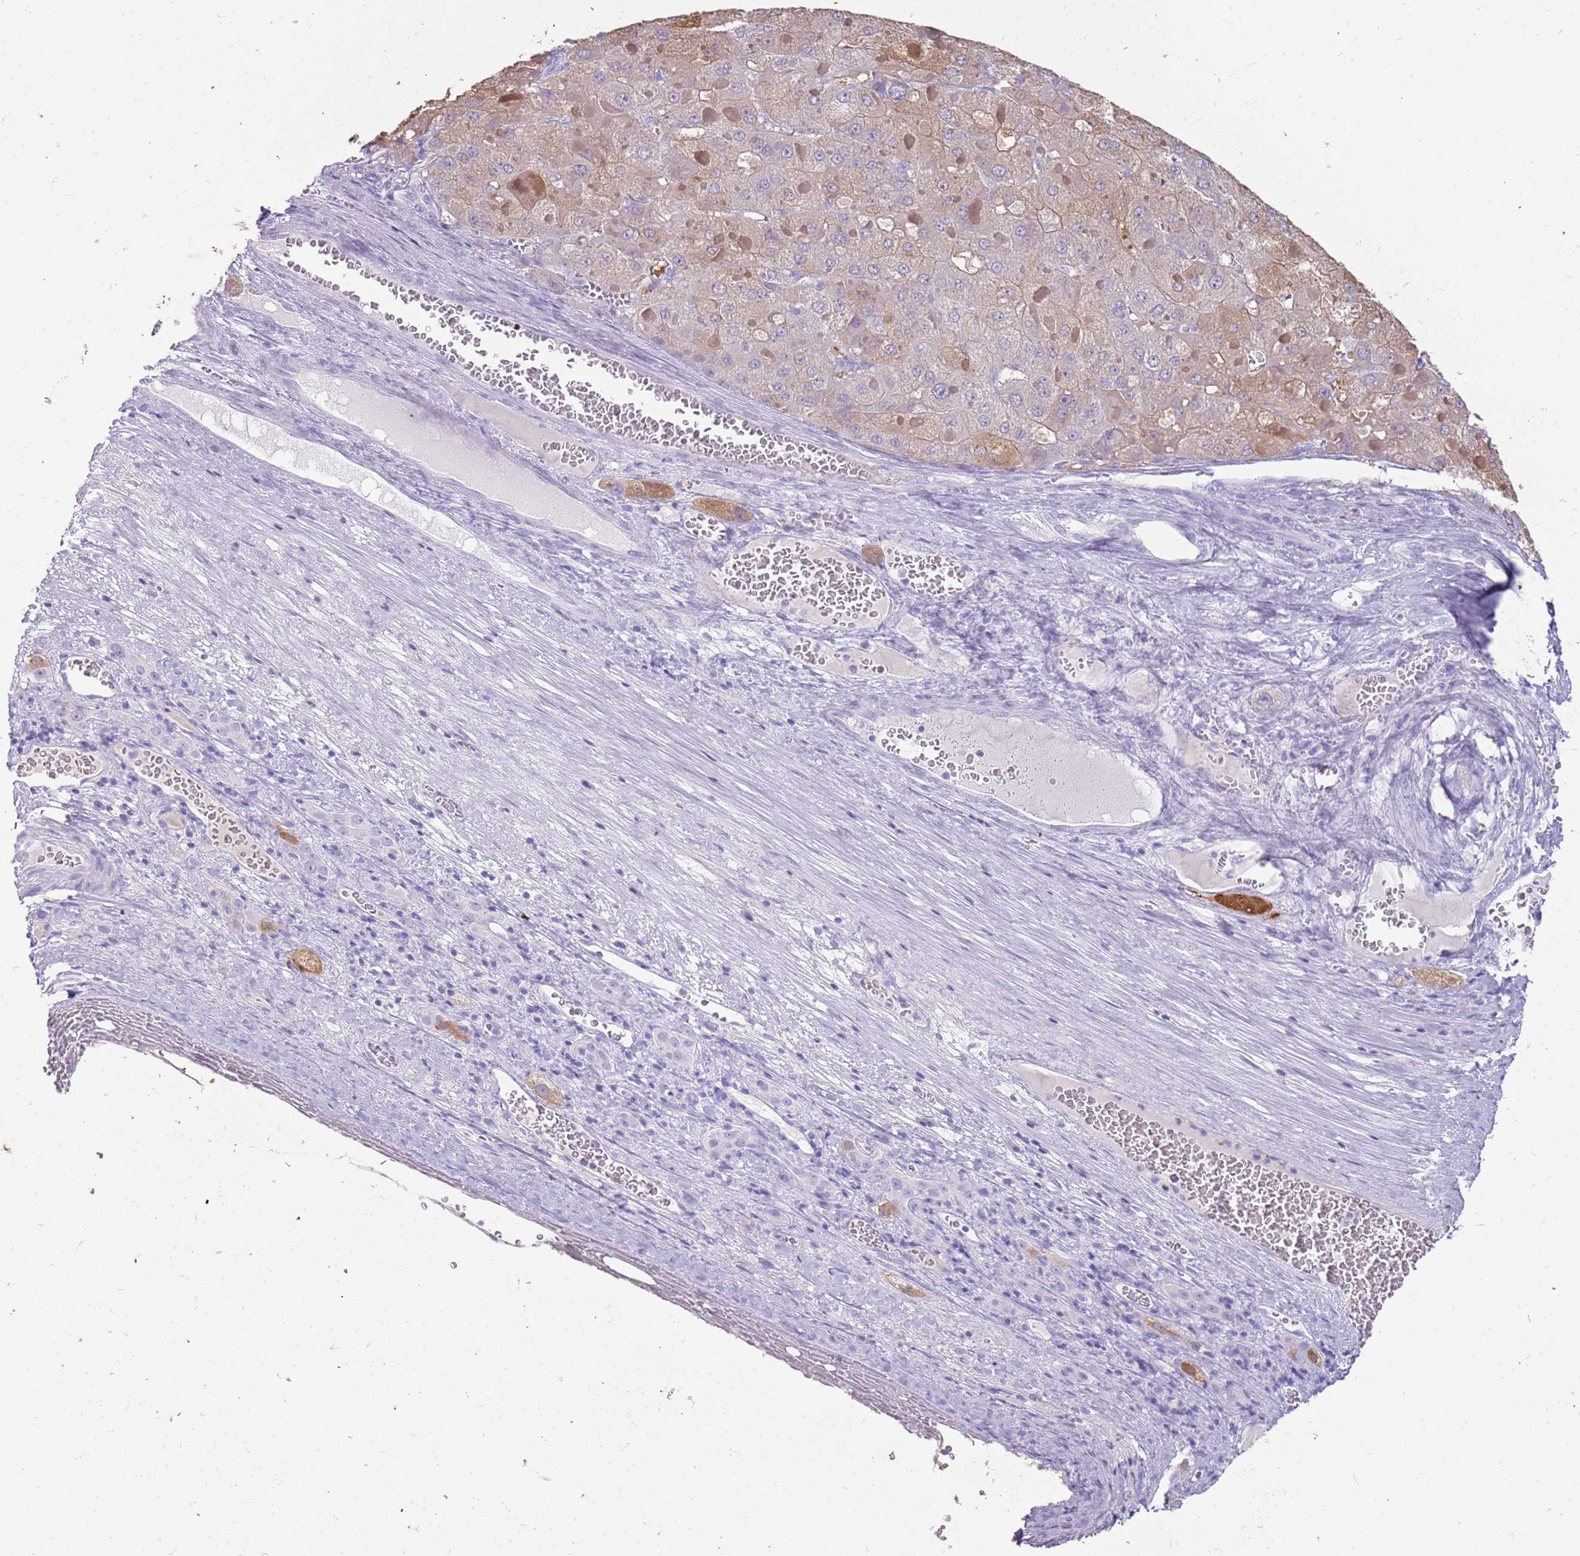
{"staining": {"intensity": "weak", "quantity": ">75%", "location": "cytoplasmic/membranous"}, "tissue": "liver cancer", "cell_type": "Tumor cells", "image_type": "cancer", "snomed": [{"axis": "morphology", "description": "Carcinoma, Hepatocellular, NOS"}, {"axis": "topography", "description": "Liver"}], "caption": "A low amount of weak cytoplasmic/membranous staining is identified in about >75% of tumor cells in liver hepatocellular carcinoma tissue.", "gene": "NBPF3", "patient": {"sex": "female", "age": 73}}